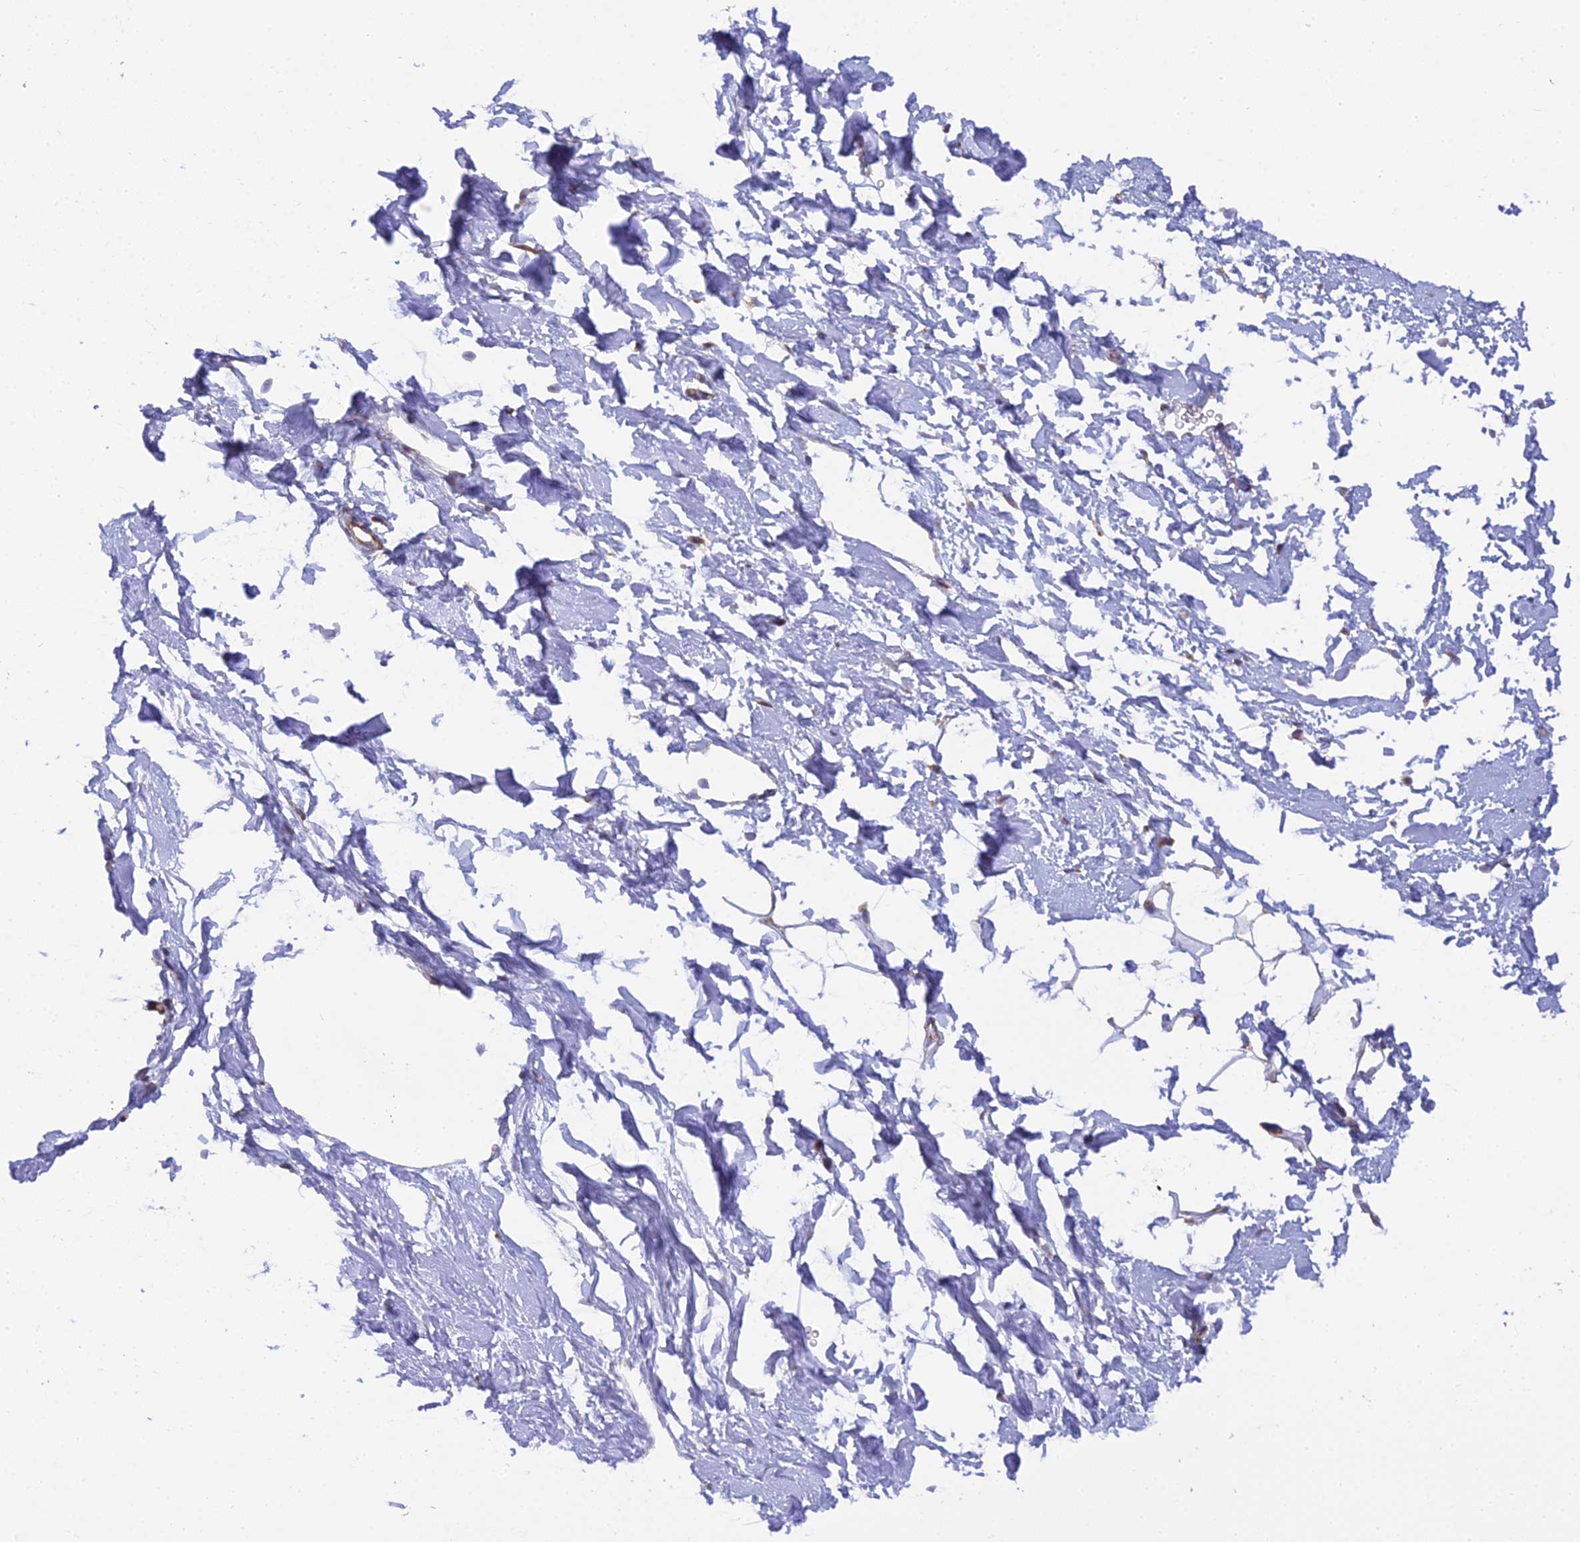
{"staining": {"intensity": "negative", "quantity": "none", "location": "none"}, "tissue": "adipose tissue", "cell_type": "Adipocytes", "image_type": "normal", "snomed": [{"axis": "morphology", "description": "Normal tissue, NOS"}, {"axis": "topography", "description": "Breast"}], "caption": "The histopathology image demonstrates no staining of adipocytes in benign adipose tissue.", "gene": "CLCN7", "patient": {"sex": "female", "age": 23}}